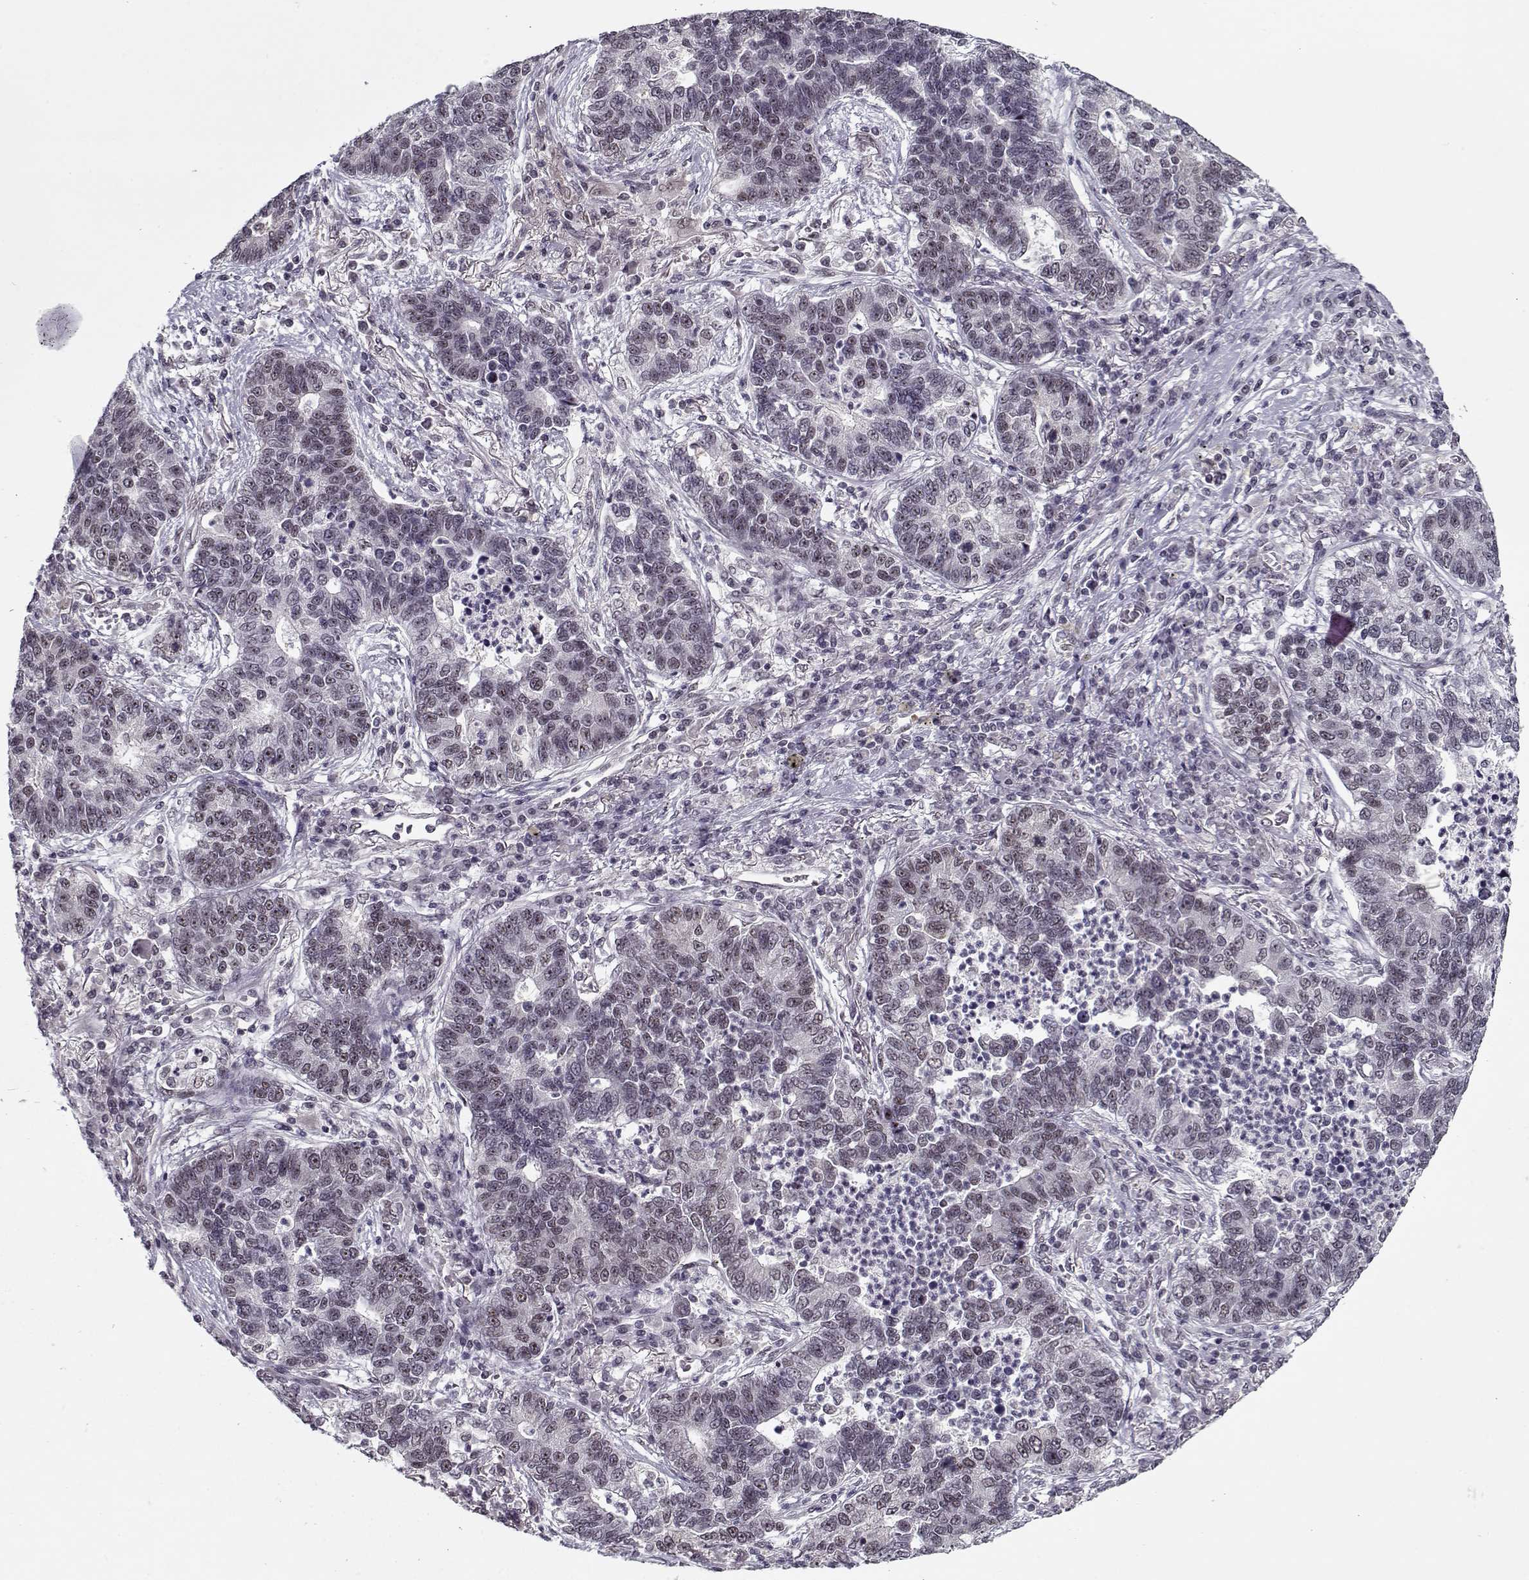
{"staining": {"intensity": "weak", "quantity": "<25%", "location": "nuclear"}, "tissue": "lung cancer", "cell_type": "Tumor cells", "image_type": "cancer", "snomed": [{"axis": "morphology", "description": "Adenocarcinoma, NOS"}, {"axis": "topography", "description": "Lung"}], "caption": "A high-resolution photomicrograph shows immunohistochemistry (IHC) staining of lung adenocarcinoma, which exhibits no significant staining in tumor cells. (Stains: DAB (3,3'-diaminobenzidine) IHC with hematoxylin counter stain, Microscopy: brightfield microscopy at high magnification).", "gene": "TESPA1", "patient": {"sex": "female", "age": 57}}